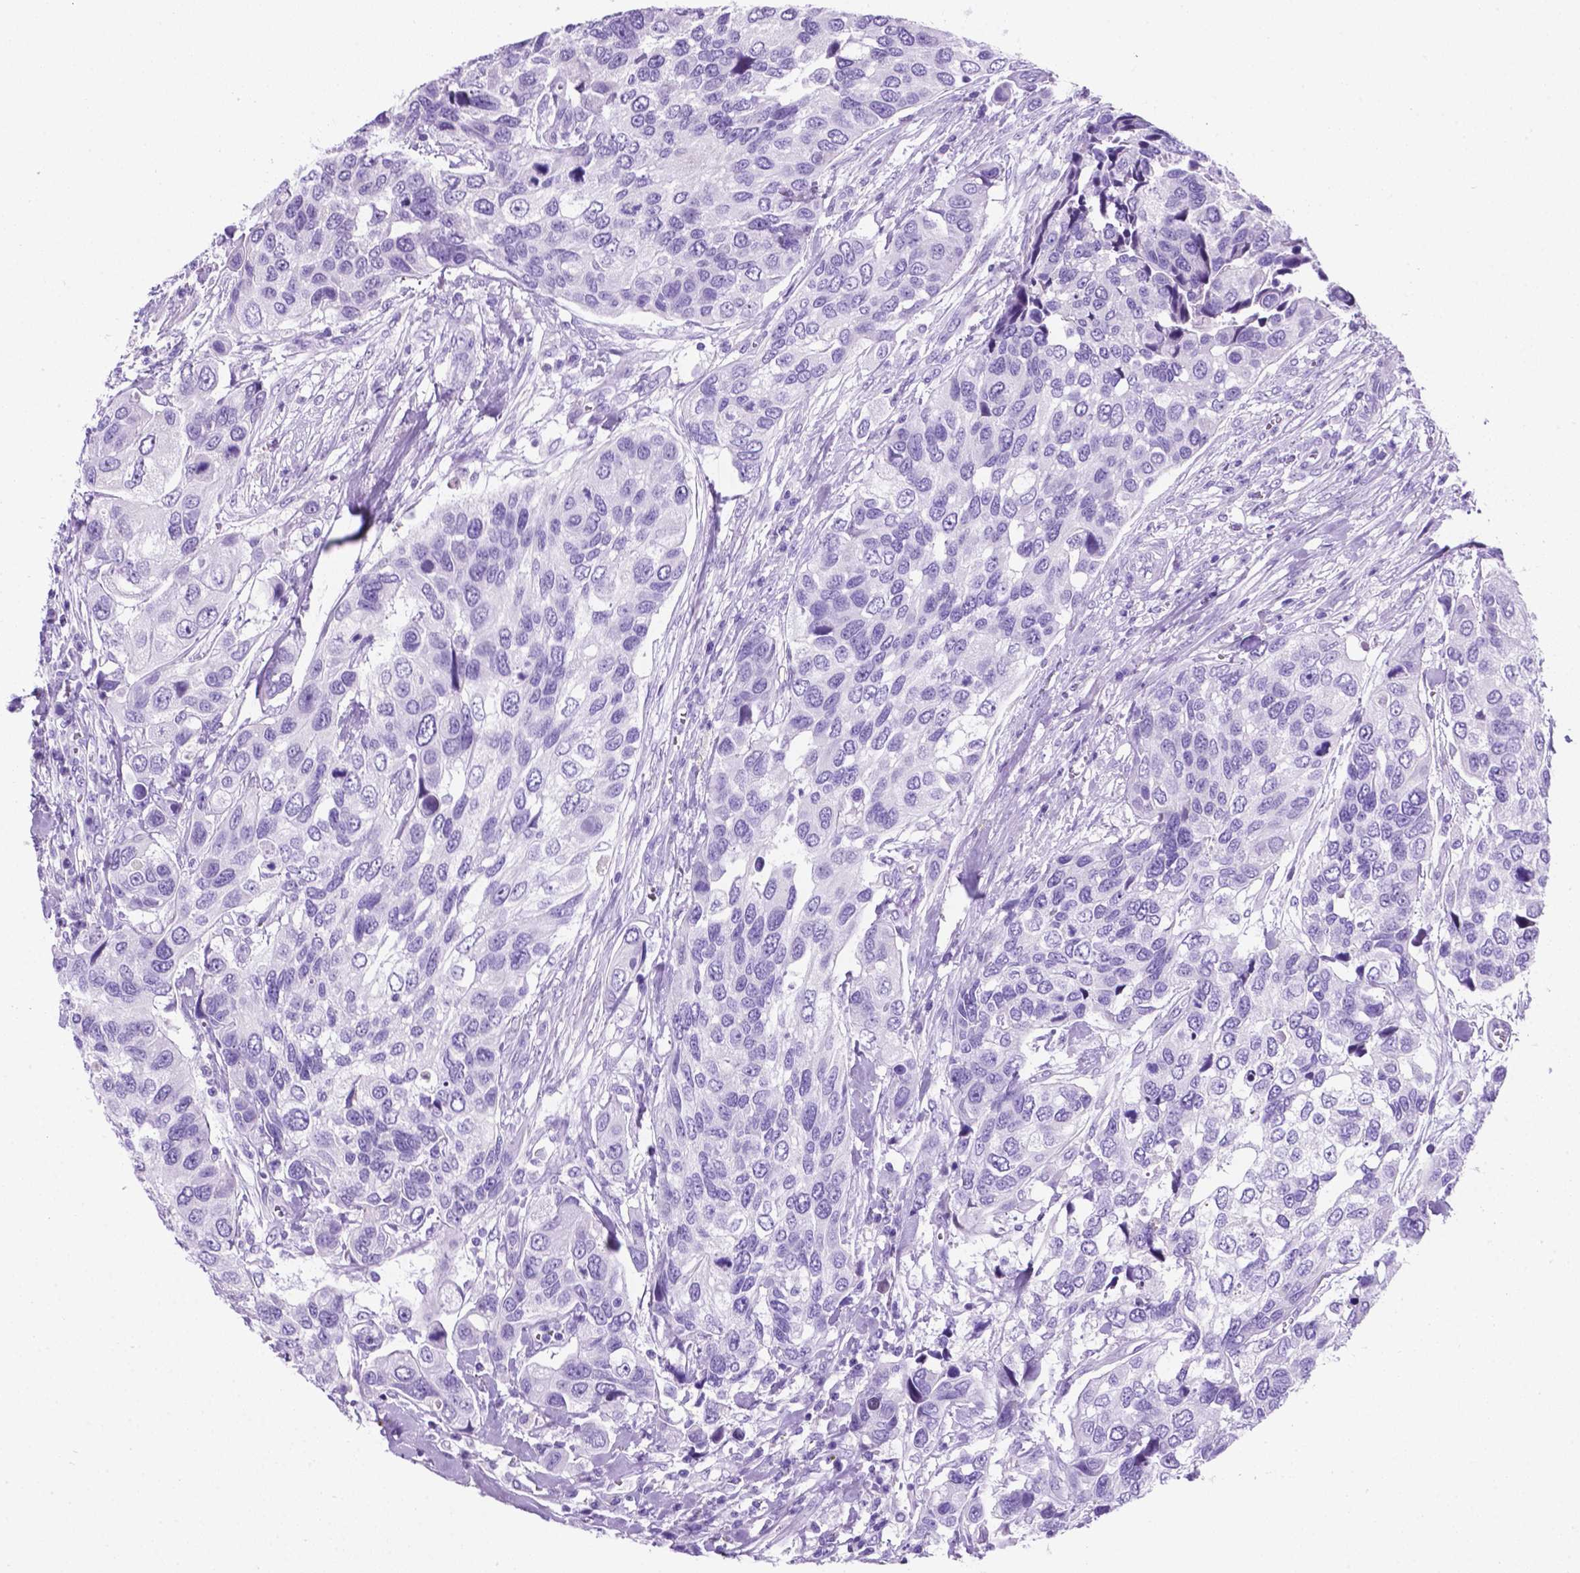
{"staining": {"intensity": "negative", "quantity": "none", "location": "none"}, "tissue": "urothelial cancer", "cell_type": "Tumor cells", "image_type": "cancer", "snomed": [{"axis": "morphology", "description": "Urothelial carcinoma, High grade"}, {"axis": "topography", "description": "Urinary bladder"}], "caption": "A histopathology image of urothelial cancer stained for a protein exhibits no brown staining in tumor cells.", "gene": "C17orf107", "patient": {"sex": "male", "age": 60}}